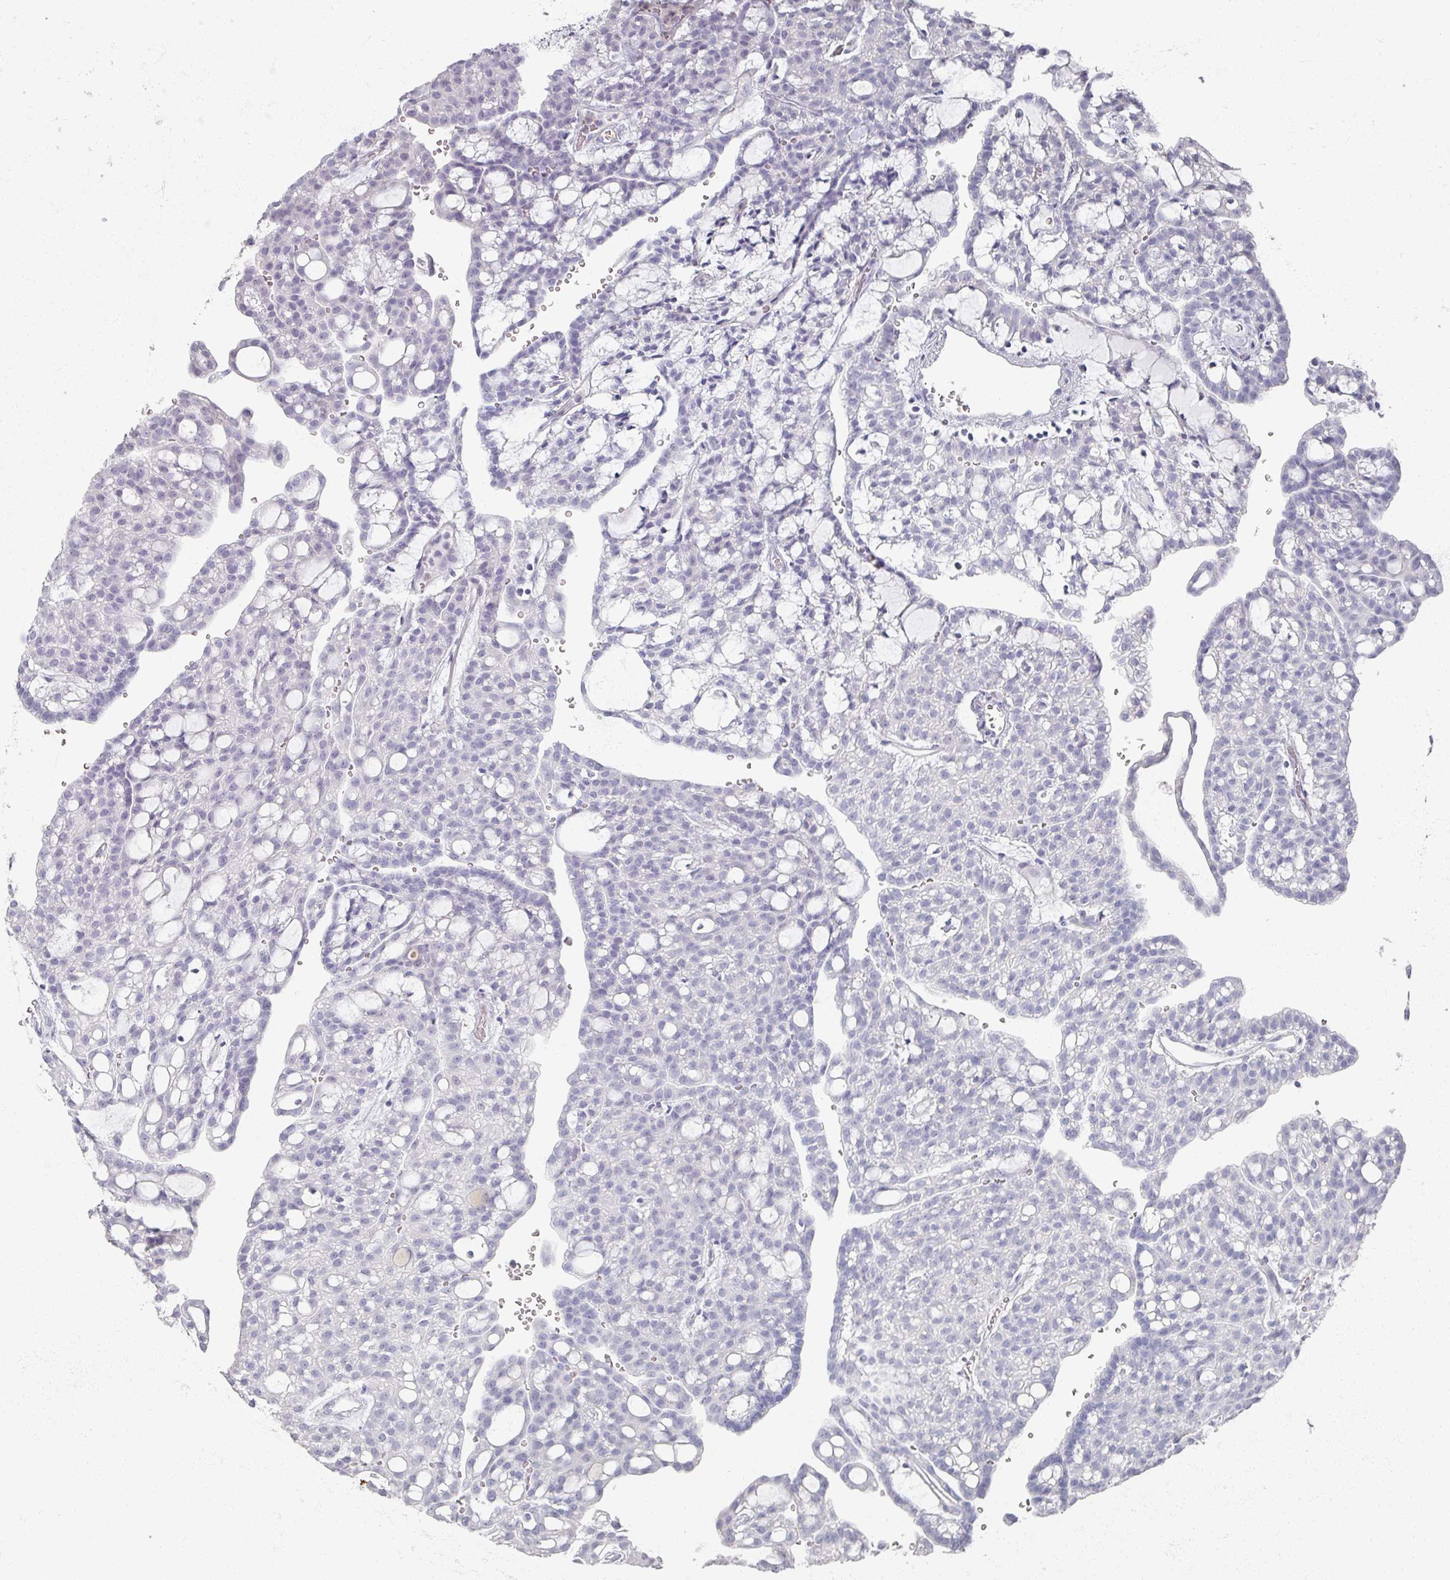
{"staining": {"intensity": "negative", "quantity": "none", "location": "none"}, "tissue": "renal cancer", "cell_type": "Tumor cells", "image_type": "cancer", "snomed": [{"axis": "morphology", "description": "Adenocarcinoma, NOS"}, {"axis": "topography", "description": "Kidney"}], "caption": "Renal cancer (adenocarcinoma) stained for a protein using IHC displays no expression tumor cells.", "gene": "OMG", "patient": {"sex": "male", "age": 63}}